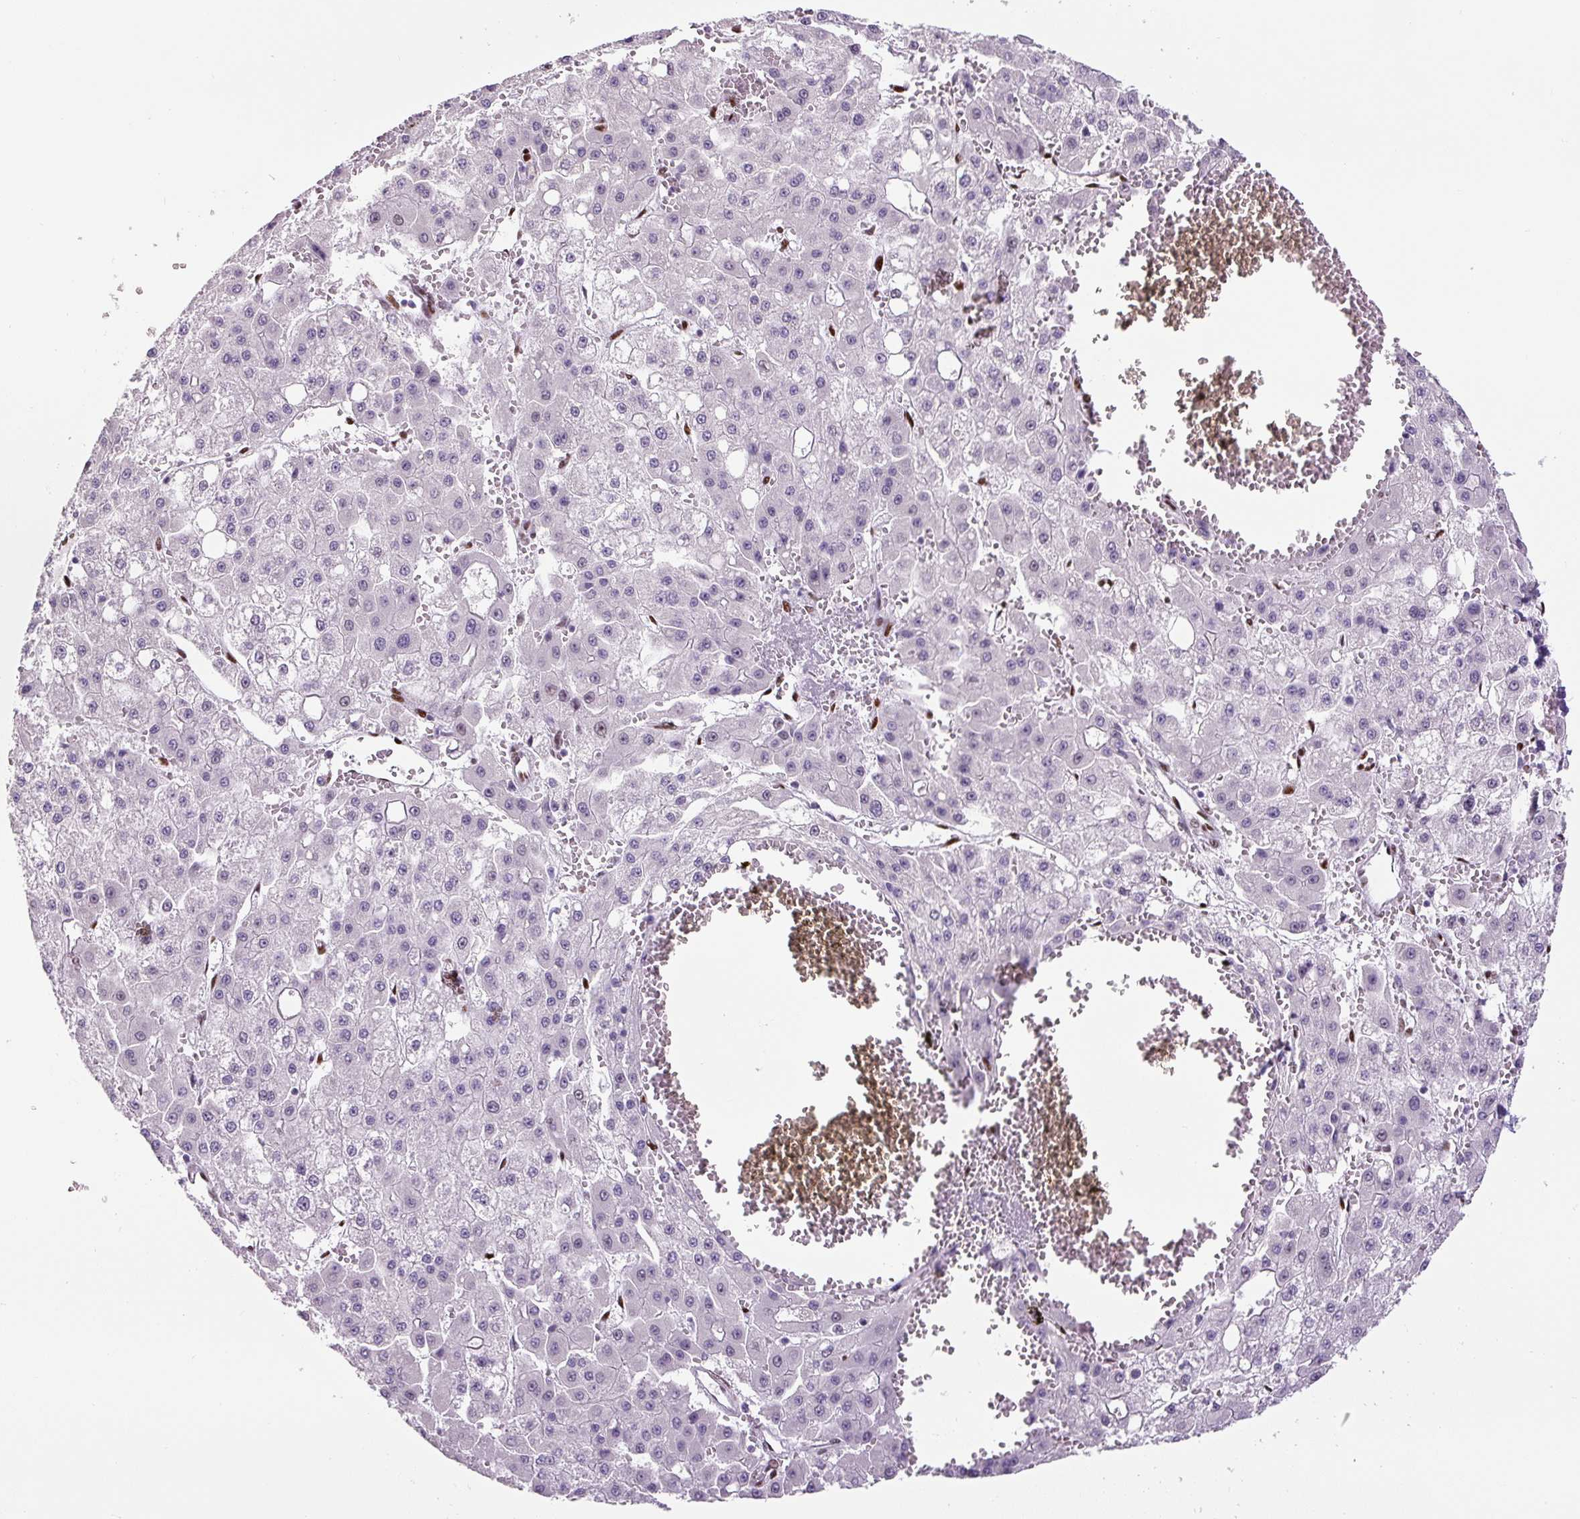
{"staining": {"intensity": "negative", "quantity": "none", "location": "none"}, "tissue": "liver cancer", "cell_type": "Tumor cells", "image_type": "cancer", "snomed": [{"axis": "morphology", "description": "Carcinoma, Hepatocellular, NOS"}, {"axis": "topography", "description": "Liver"}], "caption": "Liver cancer was stained to show a protein in brown. There is no significant staining in tumor cells.", "gene": "ZEB1", "patient": {"sex": "male", "age": 47}}